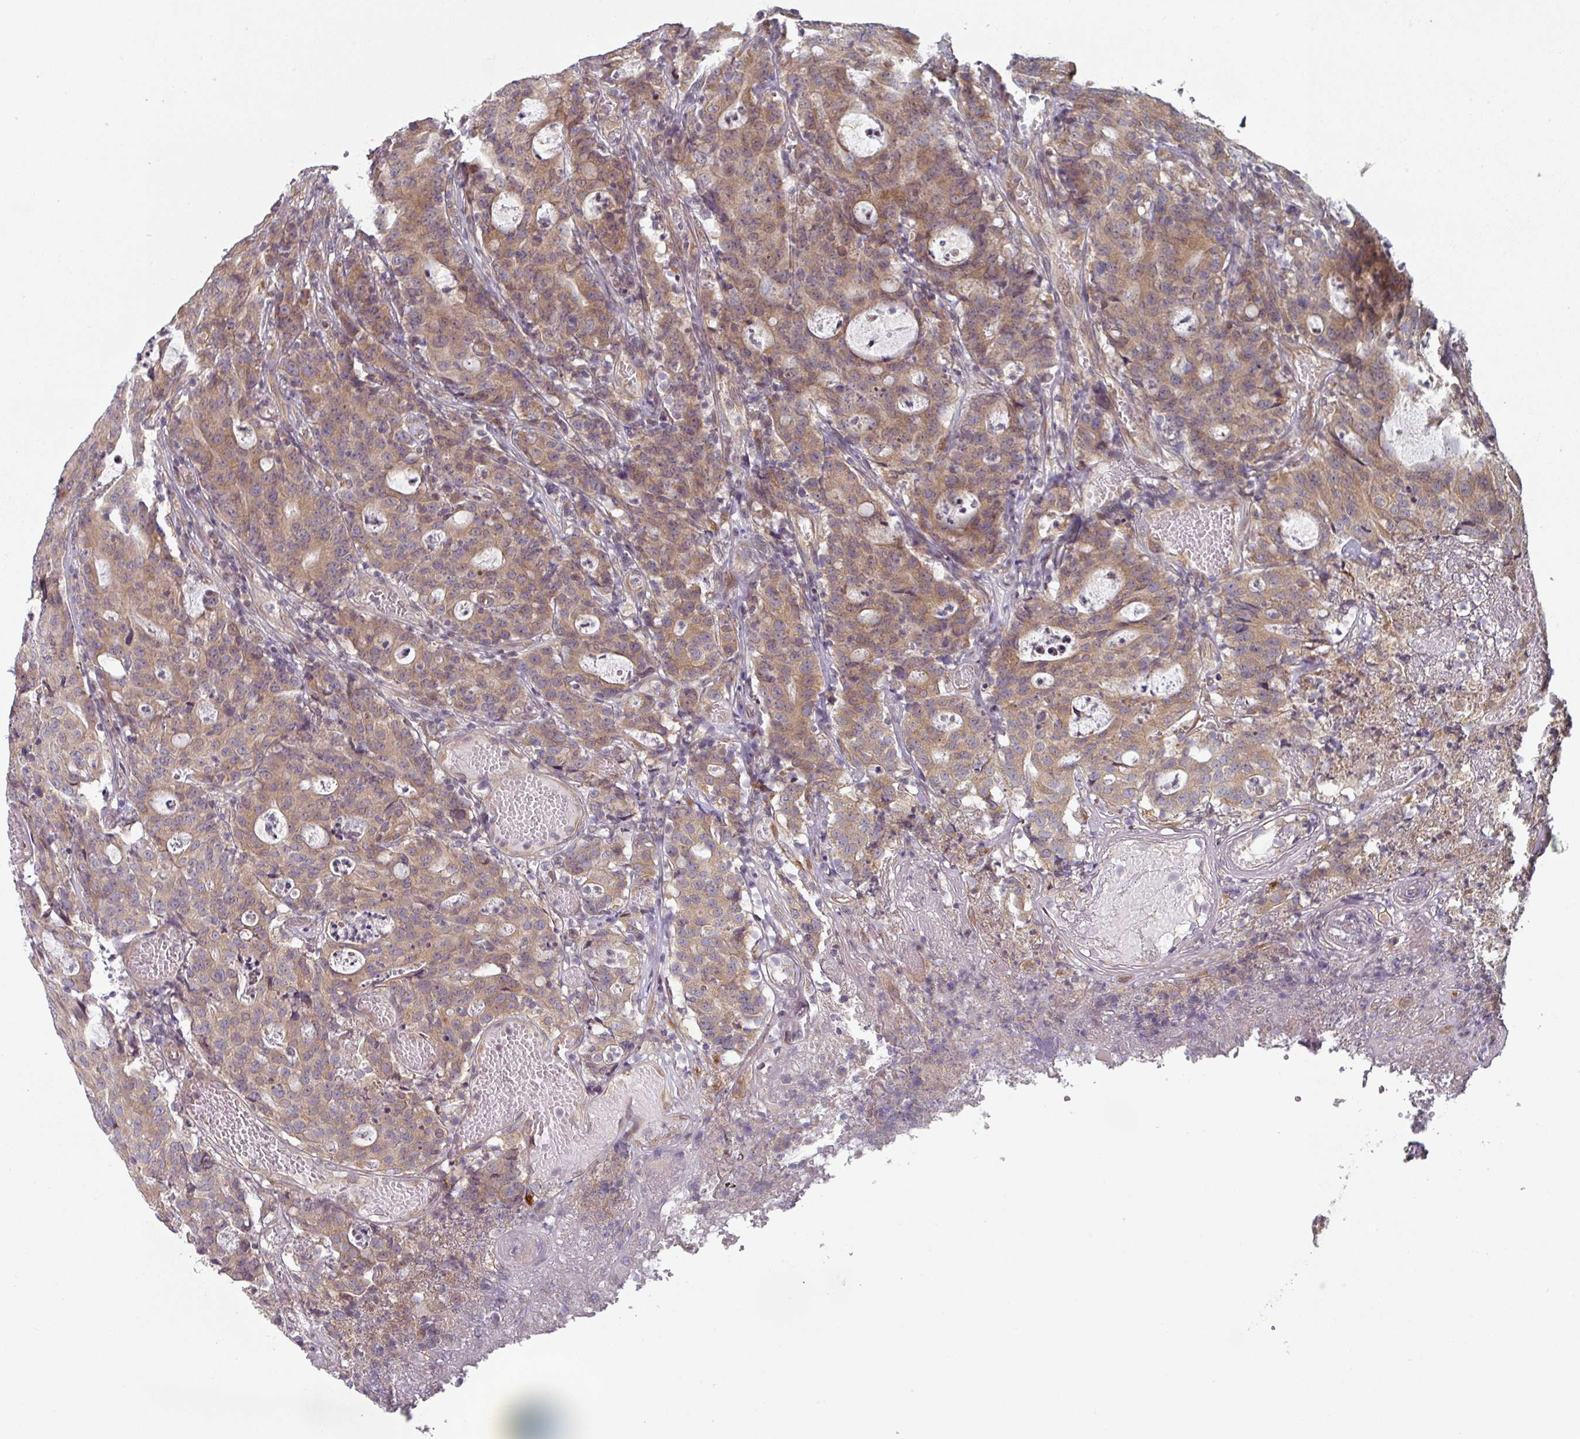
{"staining": {"intensity": "moderate", "quantity": ">75%", "location": "cytoplasmic/membranous"}, "tissue": "colorectal cancer", "cell_type": "Tumor cells", "image_type": "cancer", "snomed": [{"axis": "morphology", "description": "Adenocarcinoma, NOS"}, {"axis": "topography", "description": "Colon"}], "caption": "IHC micrograph of colorectal cancer stained for a protein (brown), which displays medium levels of moderate cytoplasmic/membranous positivity in approximately >75% of tumor cells.", "gene": "TAPT1", "patient": {"sex": "male", "age": 83}}